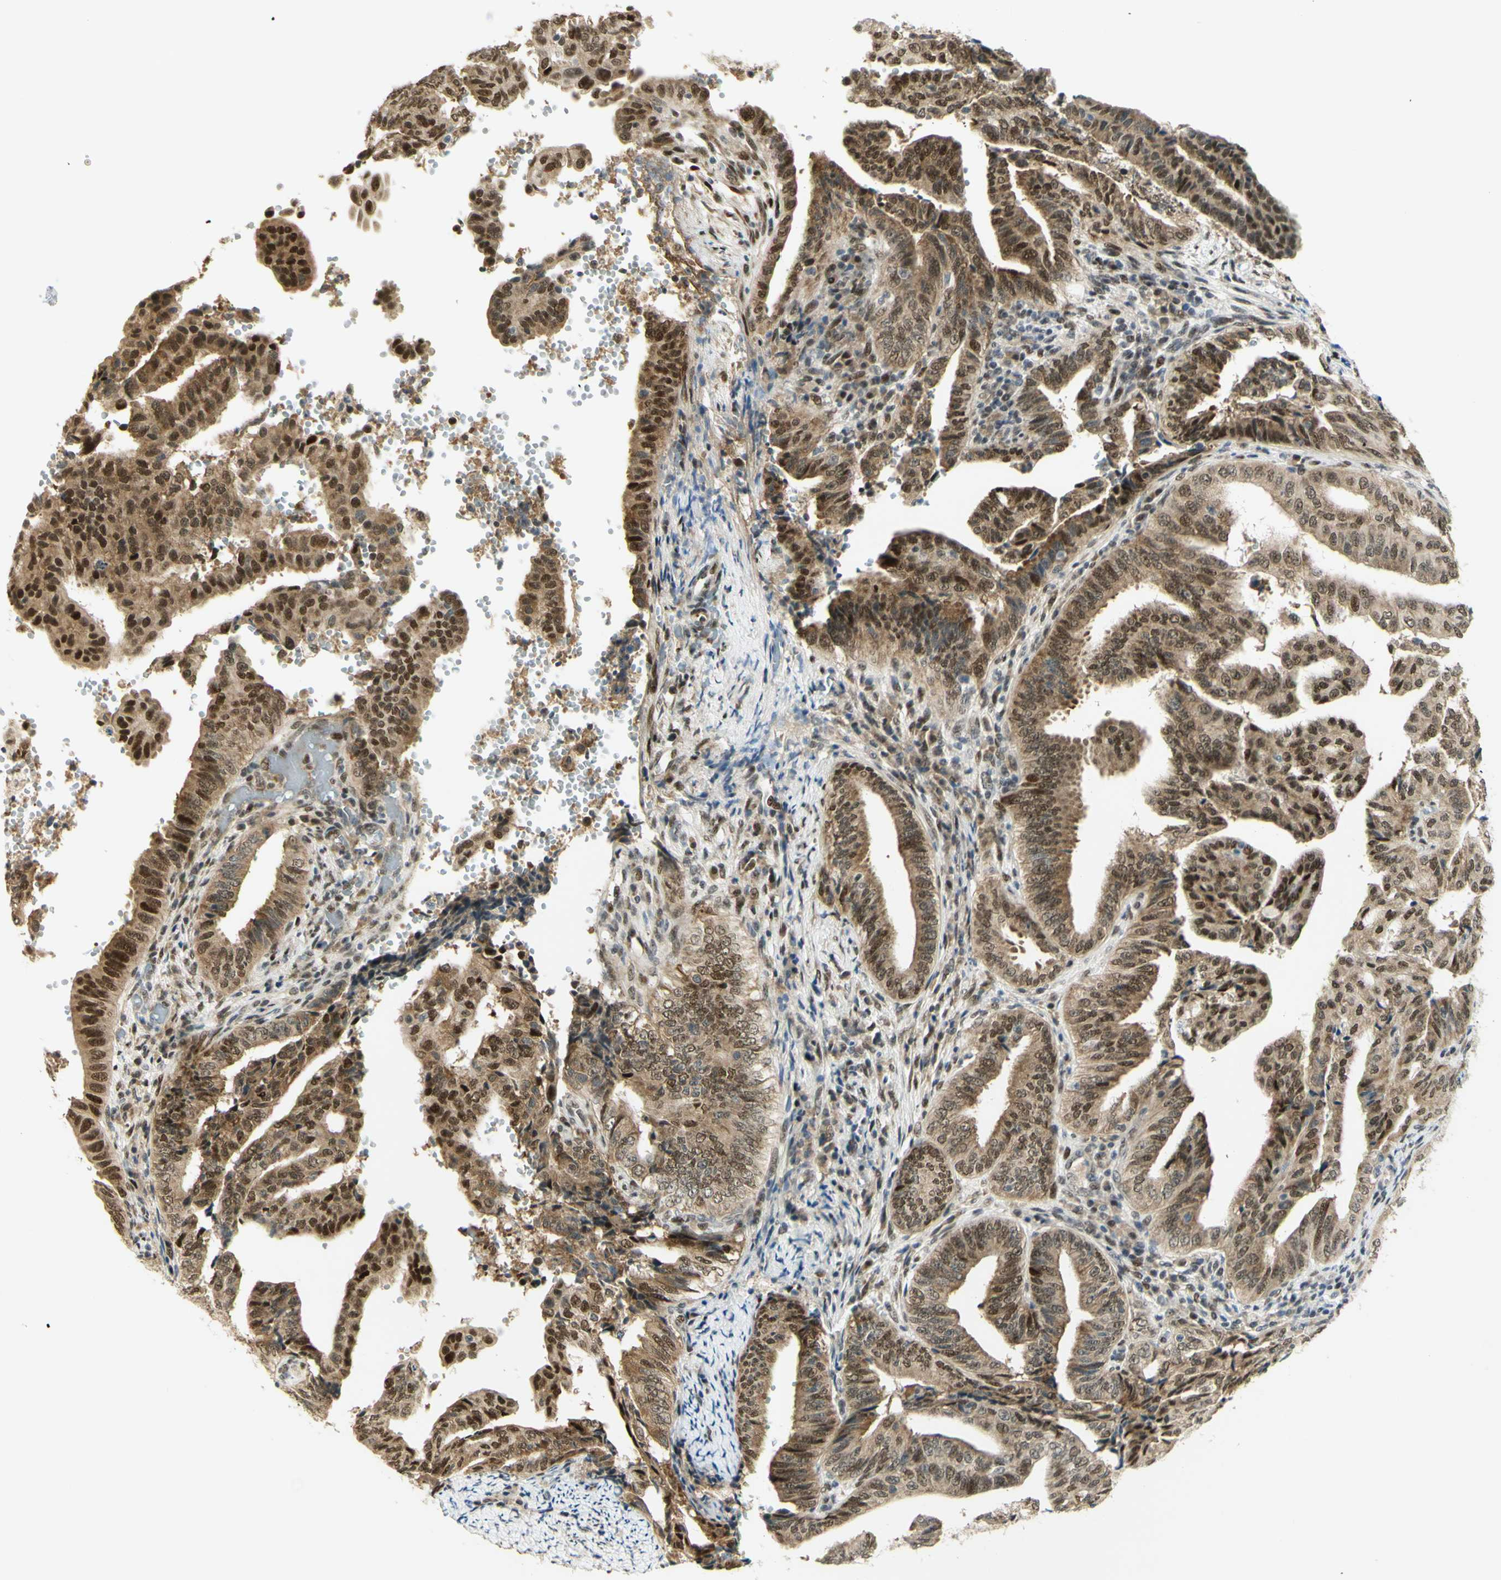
{"staining": {"intensity": "moderate", "quantity": ">75%", "location": "cytoplasmic/membranous,nuclear"}, "tissue": "endometrial cancer", "cell_type": "Tumor cells", "image_type": "cancer", "snomed": [{"axis": "morphology", "description": "Adenocarcinoma, NOS"}, {"axis": "topography", "description": "Endometrium"}], "caption": "A high-resolution micrograph shows immunohistochemistry staining of endometrial adenocarcinoma, which displays moderate cytoplasmic/membranous and nuclear expression in approximately >75% of tumor cells. The staining is performed using DAB brown chromogen to label protein expression. The nuclei are counter-stained blue using hematoxylin.", "gene": "DDX1", "patient": {"sex": "female", "age": 58}}